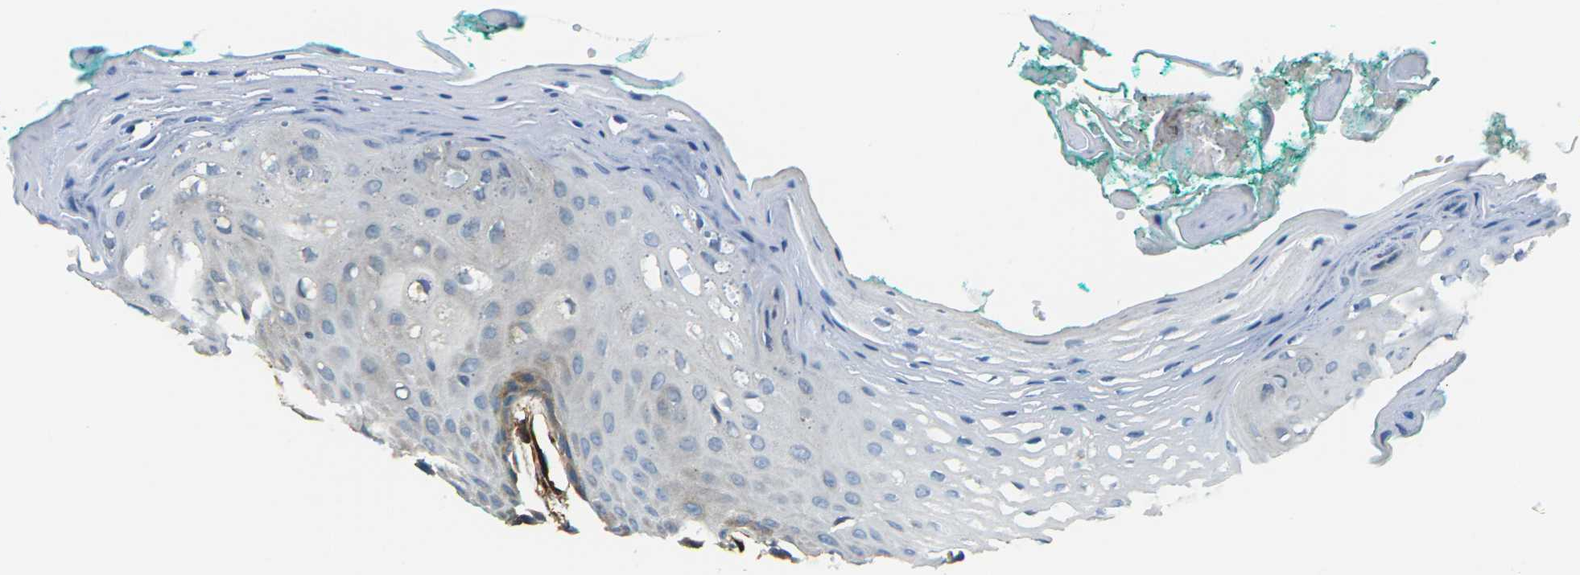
{"staining": {"intensity": "negative", "quantity": "none", "location": "none"}, "tissue": "oral mucosa", "cell_type": "Squamous epithelial cells", "image_type": "normal", "snomed": [{"axis": "morphology", "description": "Normal tissue, NOS"}, {"axis": "topography", "description": "Skeletal muscle"}, {"axis": "topography", "description": "Oral tissue"}, {"axis": "topography", "description": "Peripheral nerve tissue"}], "caption": "This micrograph is of benign oral mucosa stained with immunohistochemistry to label a protein in brown with the nuclei are counter-stained blue. There is no staining in squamous epithelial cells. The staining was performed using DAB (3,3'-diaminobenzidine) to visualize the protein expression in brown, while the nuclei were stained in blue with hematoxylin (Magnification: 20x).", "gene": "GRAMD1C", "patient": {"sex": "female", "age": 84}}